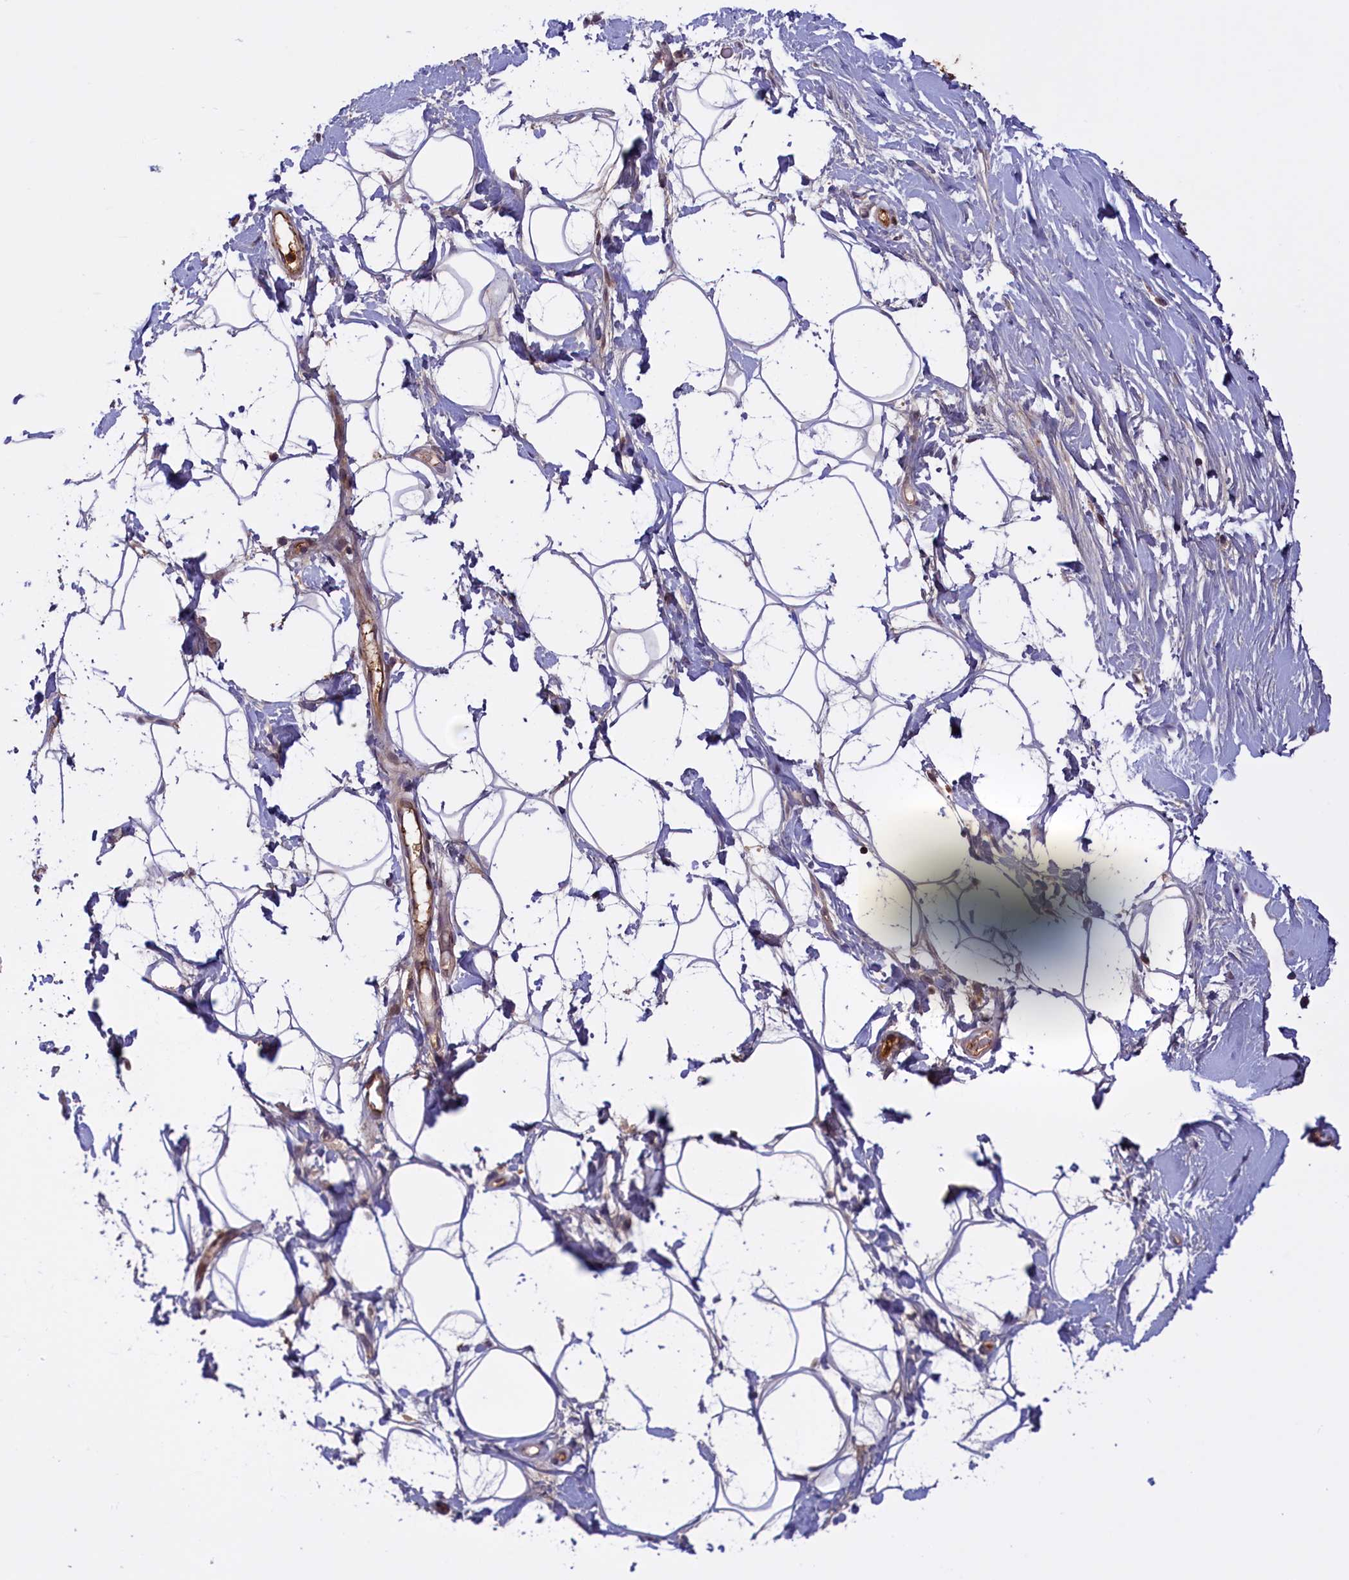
{"staining": {"intensity": "negative", "quantity": "none", "location": "none"}, "tissue": "adipose tissue", "cell_type": "Adipocytes", "image_type": "normal", "snomed": [{"axis": "morphology", "description": "Normal tissue, NOS"}, {"axis": "topography", "description": "Breast"}], "caption": "Immunohistochemistry micrograph of normal adipose tissue: adipose tissue stained with DAB (3,3'-diaminobenzidine) displays no significant protein positivity in adipocytes.", "gene": "RRAD", "patient": {"sex": "female", "age": 26}}